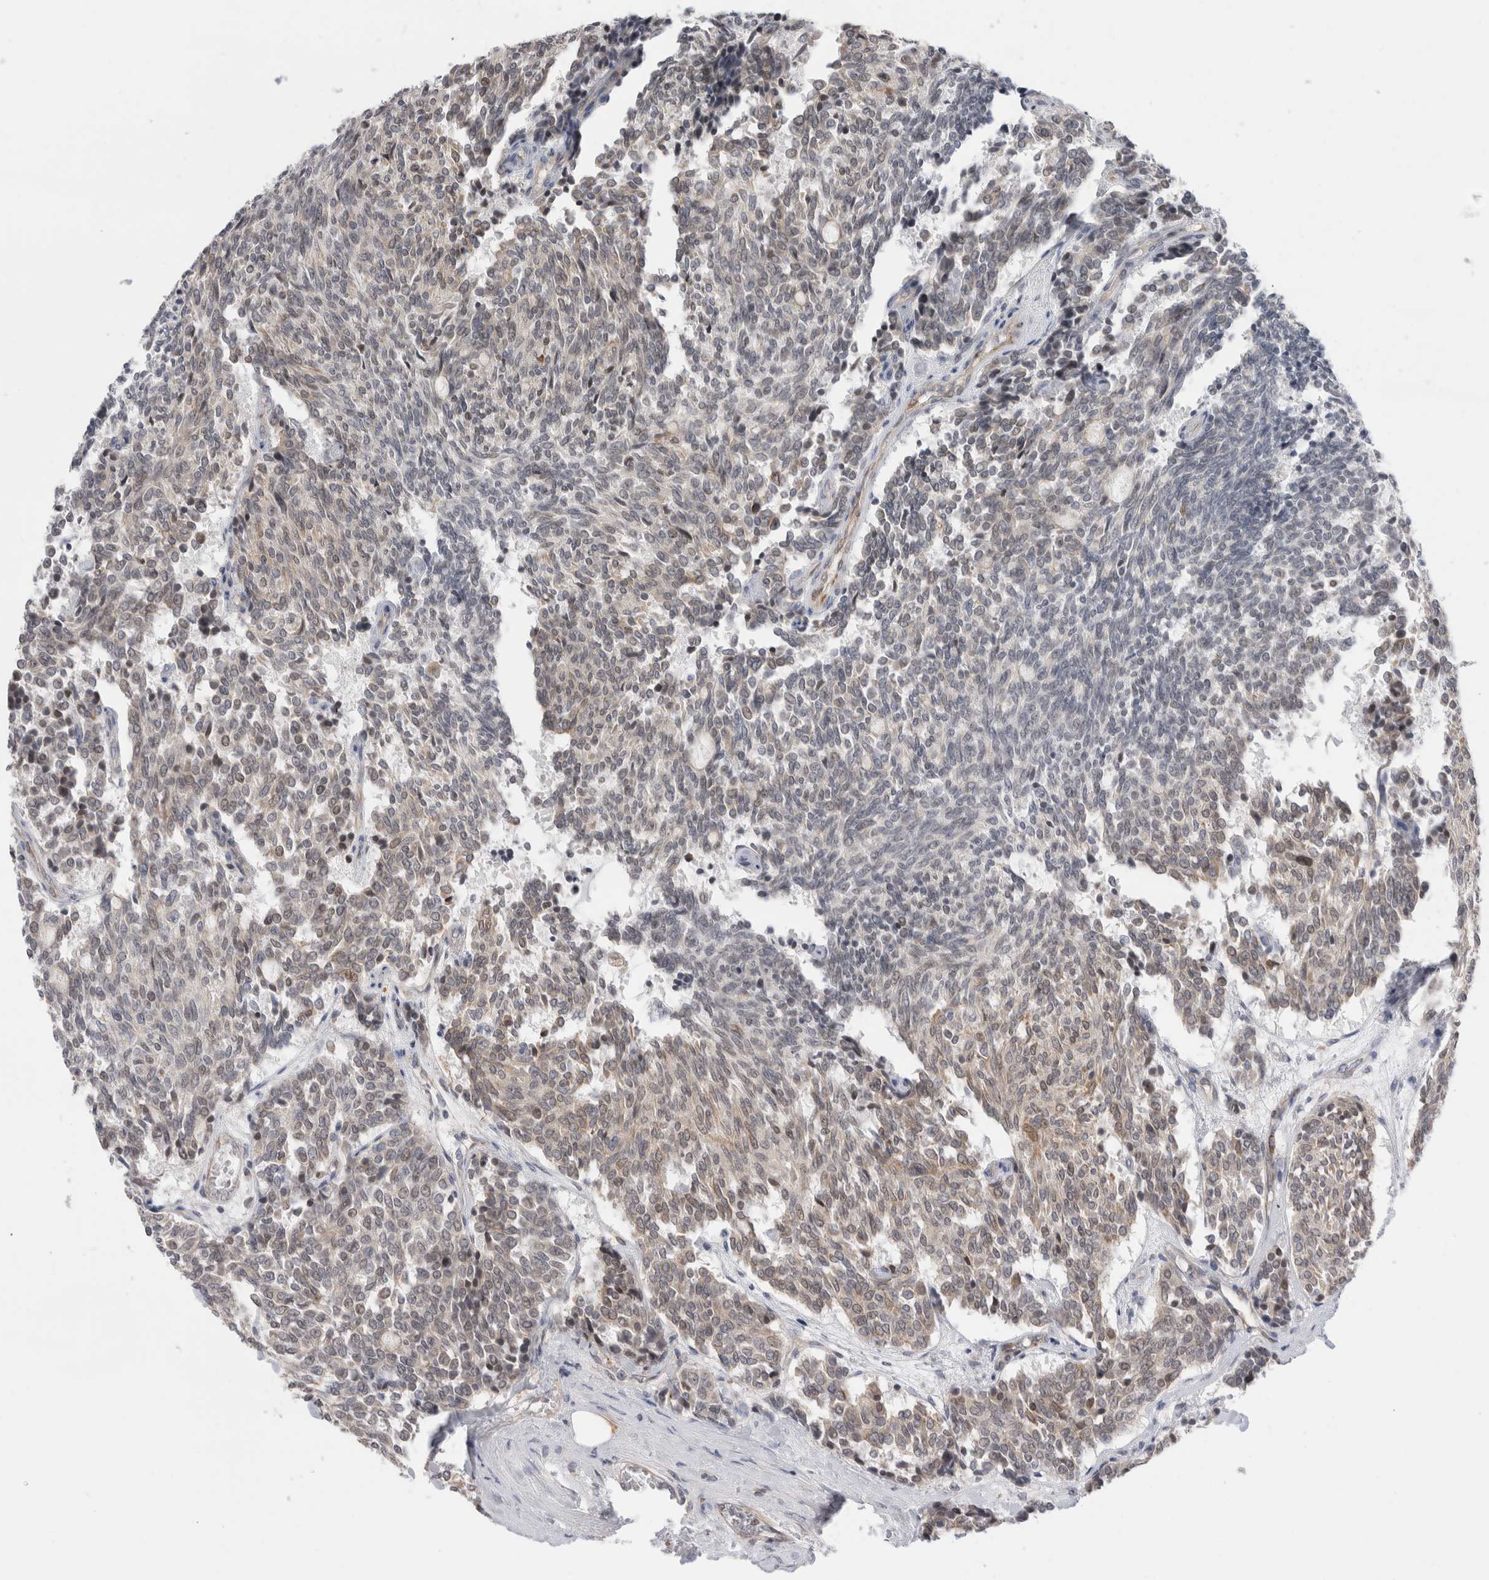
{"staining": {"intensity": "weak", "quantity": "<25%", "location": "nuclear"}, "tissue": "carcinoid", "cell_type": "Tumor cells", "image_type": "cancer", "snomed": [{"axis": "morphology", "description": "Carcinoid, malignant, NOS"}, {"axis": "topography", "description": "Pancreas"}], "caption": "Immunohistochemistry (IHC) of human malignant carcinoid shows no expression in tumor cells.", "gene": "SYTL5", "patient": {"sex": "female", "age": 54}}